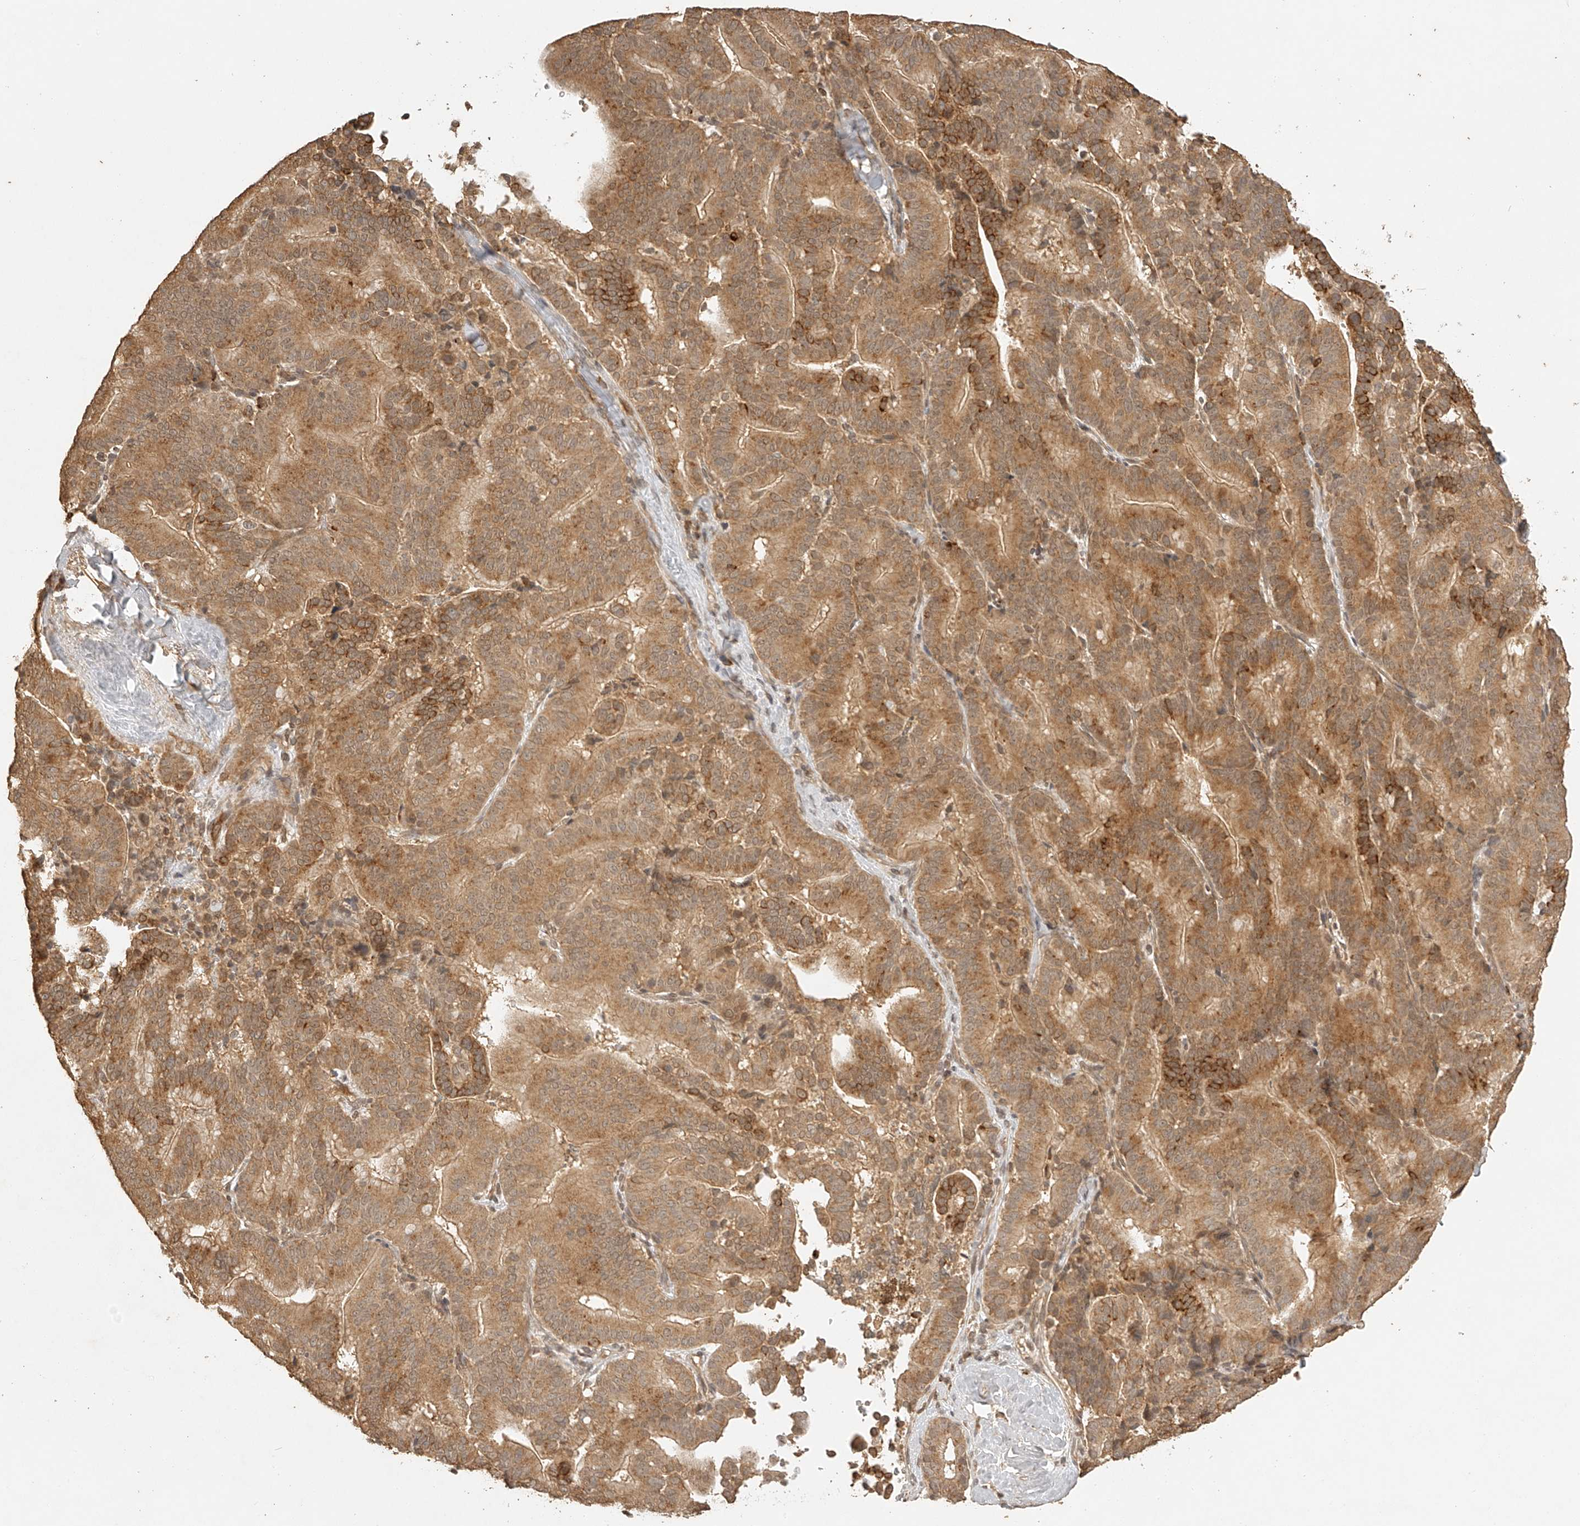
{"staining": {"intensity": "moderate", "quantity": ">75%", "location": "cytoplasmic/membranous"}, "tissue": "liver cancer", "cell_type": "Tumor cells", "image_type": "cancer", "snomed": [{"axis": "morphology", "description": "Cholangiocarcinoma"}, {"axis": "topography", "description": "Liver"}], "caption": "Liver cancer was stained to show a protein in brown. There is medium levels of moderate cytoplasmic/membranous positivity in about >75% of tumor cells.", "gene": "BCL2L11", "patient": {"sex": "female", "age": 75}}